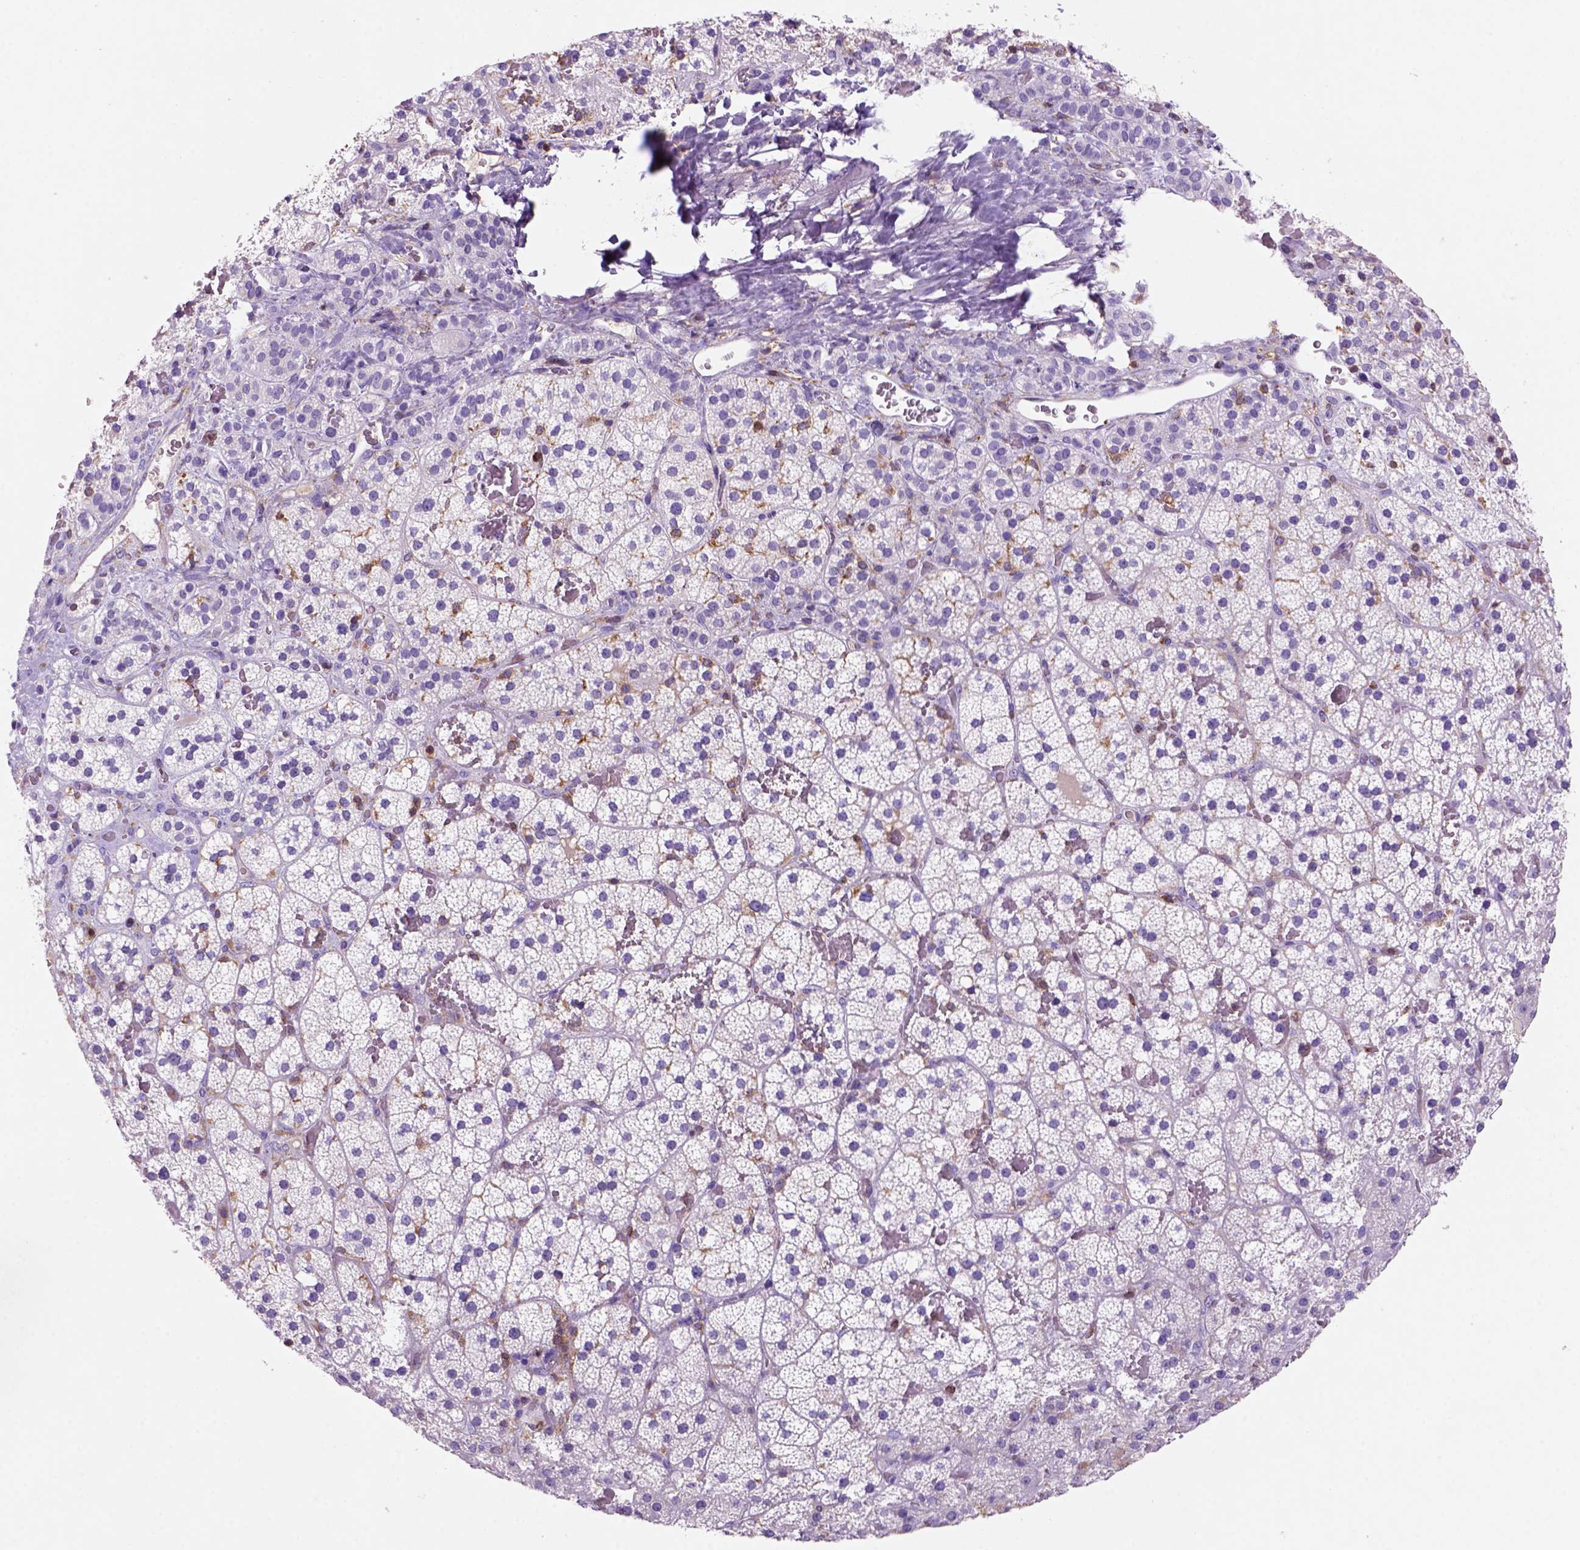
{"staining": {"intensity": "negative", "quantity": "none", "location": "none"}, "tissue": "adrenal gland", "cell_type": "Glandular cells", "image_type": "normal", "snomed": [{"axis": "morphology", "description": "Normal tissue, NOS"}, {"axis": "topography", "description": "Adrenal gland"}], "caption": "Immunohistochemistry of benign human adrenal gland shows no positivity in glandular cells.", "gene": "INPP5D", "patient": {"sex": "male", "age": 53}}